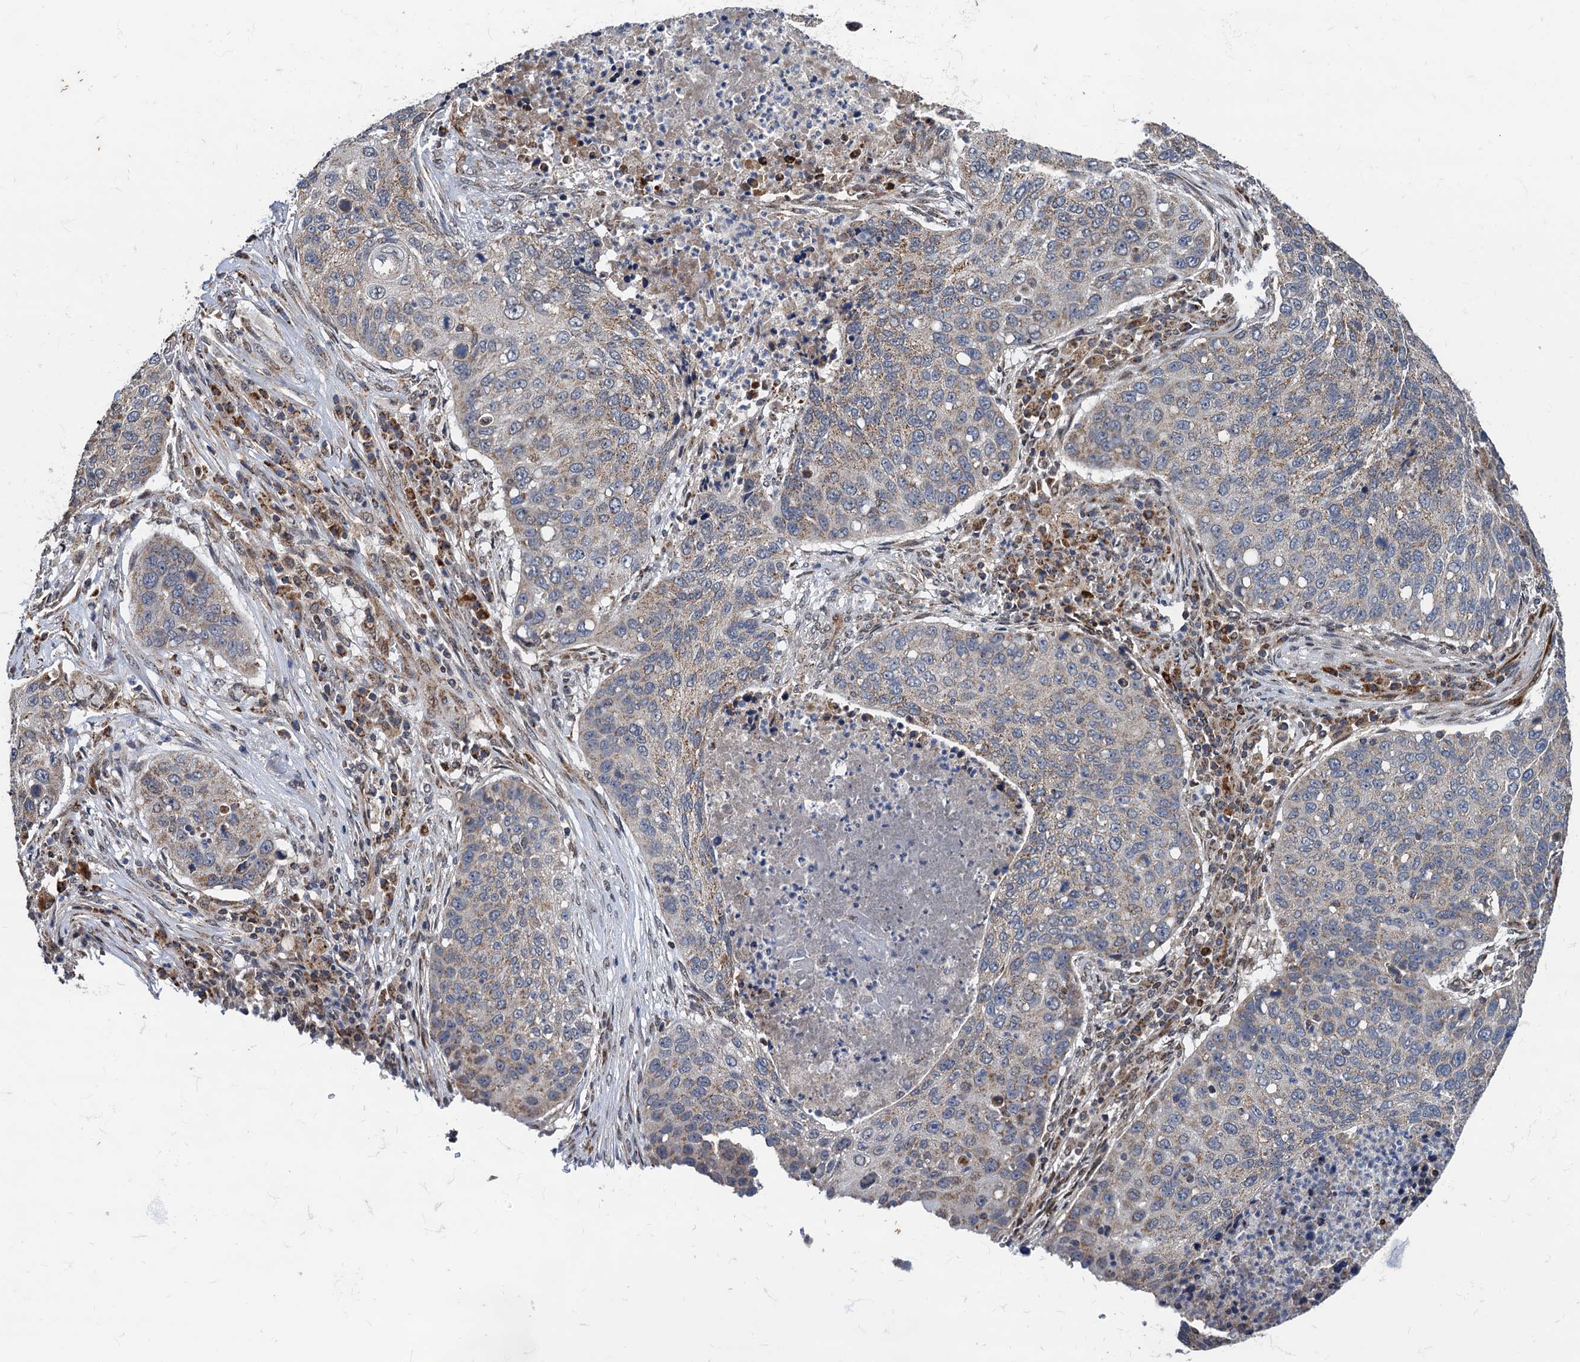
{"staining": {"intensity": "weak", "quantity": "25%-75%", "location": "cytoplasmic/membranous"}, "tissue": "lung cancer", "cell_type": "Tumor cells", "image_type": "cancer", "snomed": [{"axis": "morphology", "description": "Squamous cell carcinoma, NOS"}, {"axis": "topography", "description": "Lung"}], "caption": "There is low levels of weak cytoplasmic/membranous expression in tumor cells of lung cancer, as demonstrated by immunohistochemical staining (brown color).", "gene": "CMPK2", "patient": {"sex": "female", "age": 63}}